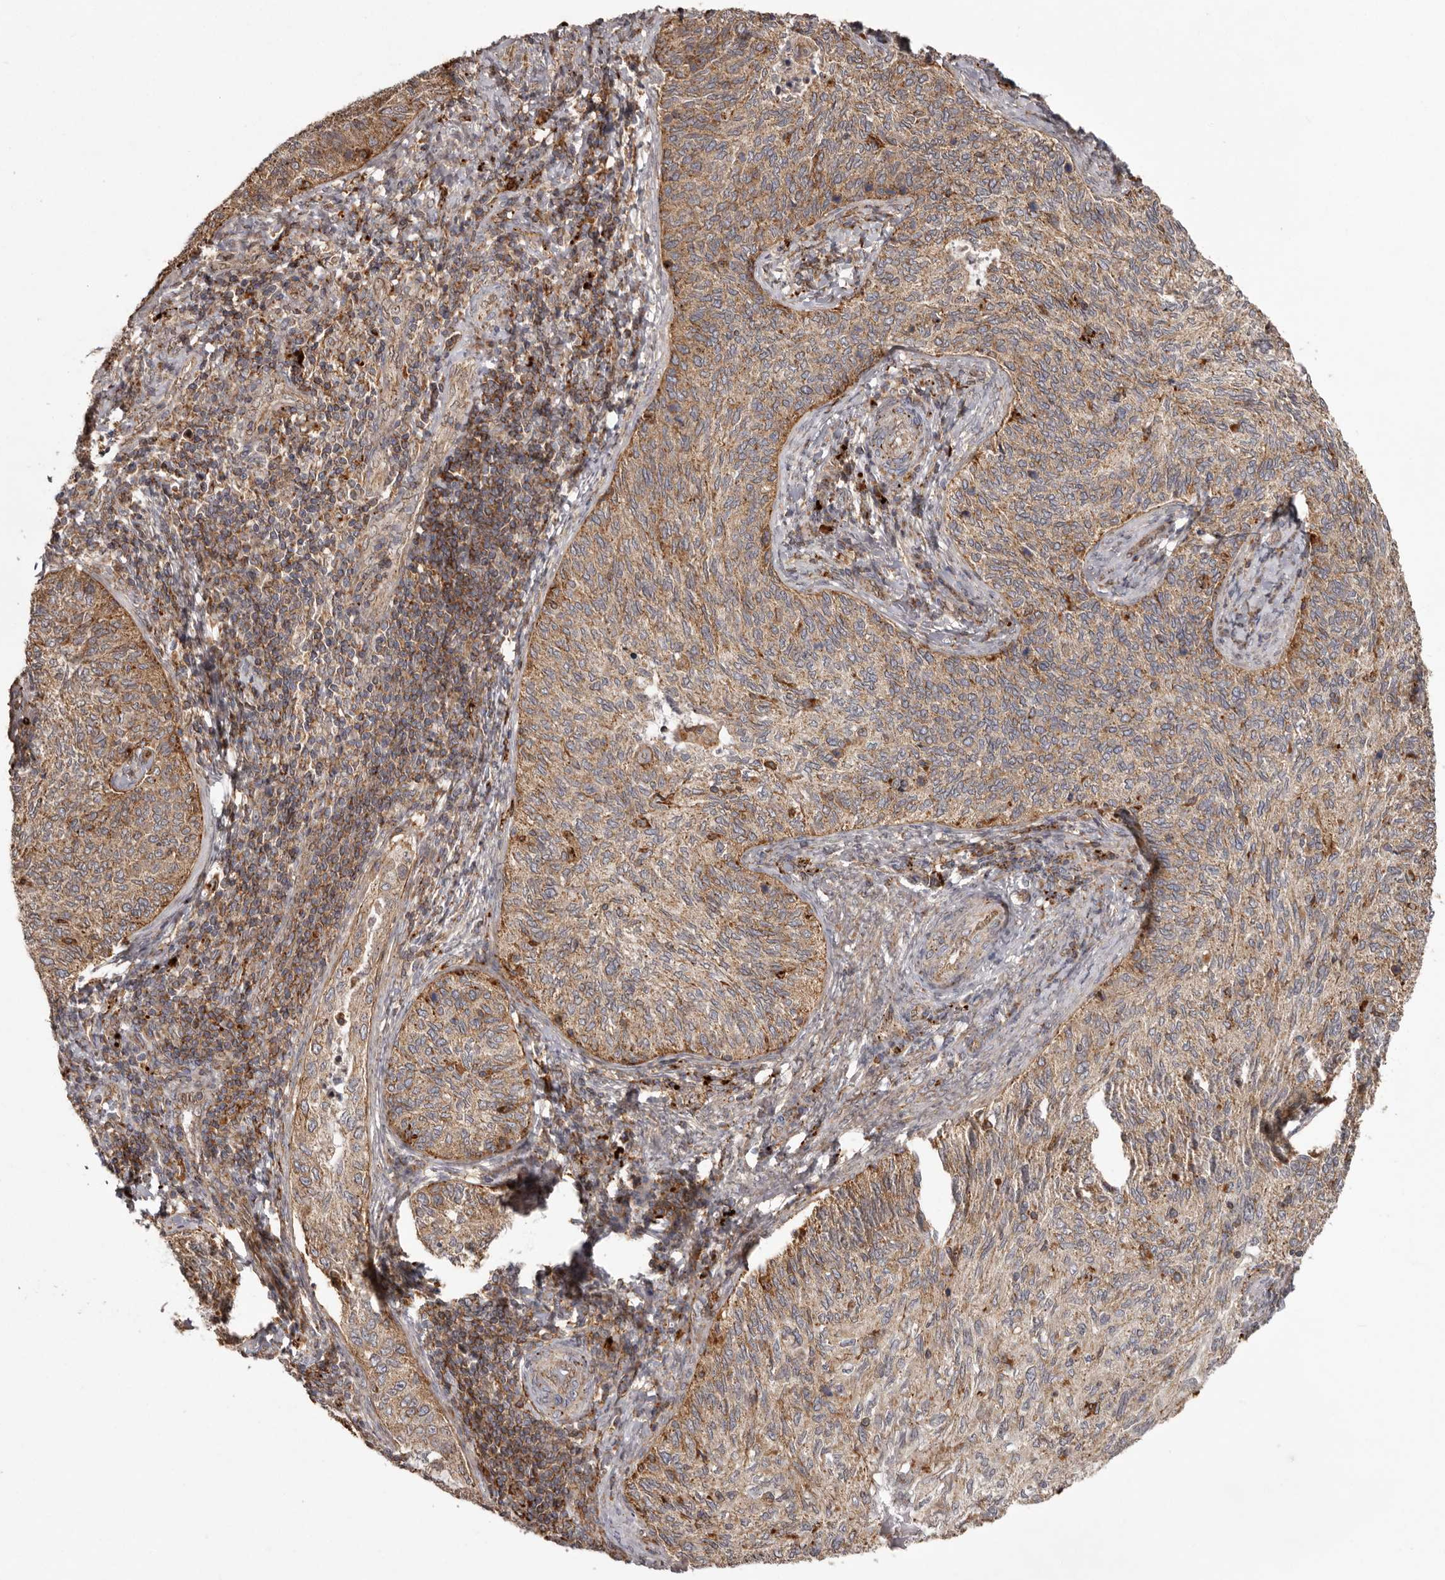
{"staining": {"intensity": "weak", "quantity": ">75%", "location": "cytoplasmic/membranous"}, "tissue": "cervical cancer", "cell_type": "Tumor cells", "image_type": "cancer", "snomed": [{"axis": "morphology", "description": "Squamous cell carcinoma, NOS"}, {"axis": "topography", "description": "Cervix"}], "caption": "High-power microscopy captured an immunohistochemistry photomicrograph of squamous cell carcinoma (cervical), revealing weak cytoplasmic/membranous staining in about >75% of tumor cells.", "gene": "NUP43", "patient": {"sex": "female", "age": 30}}